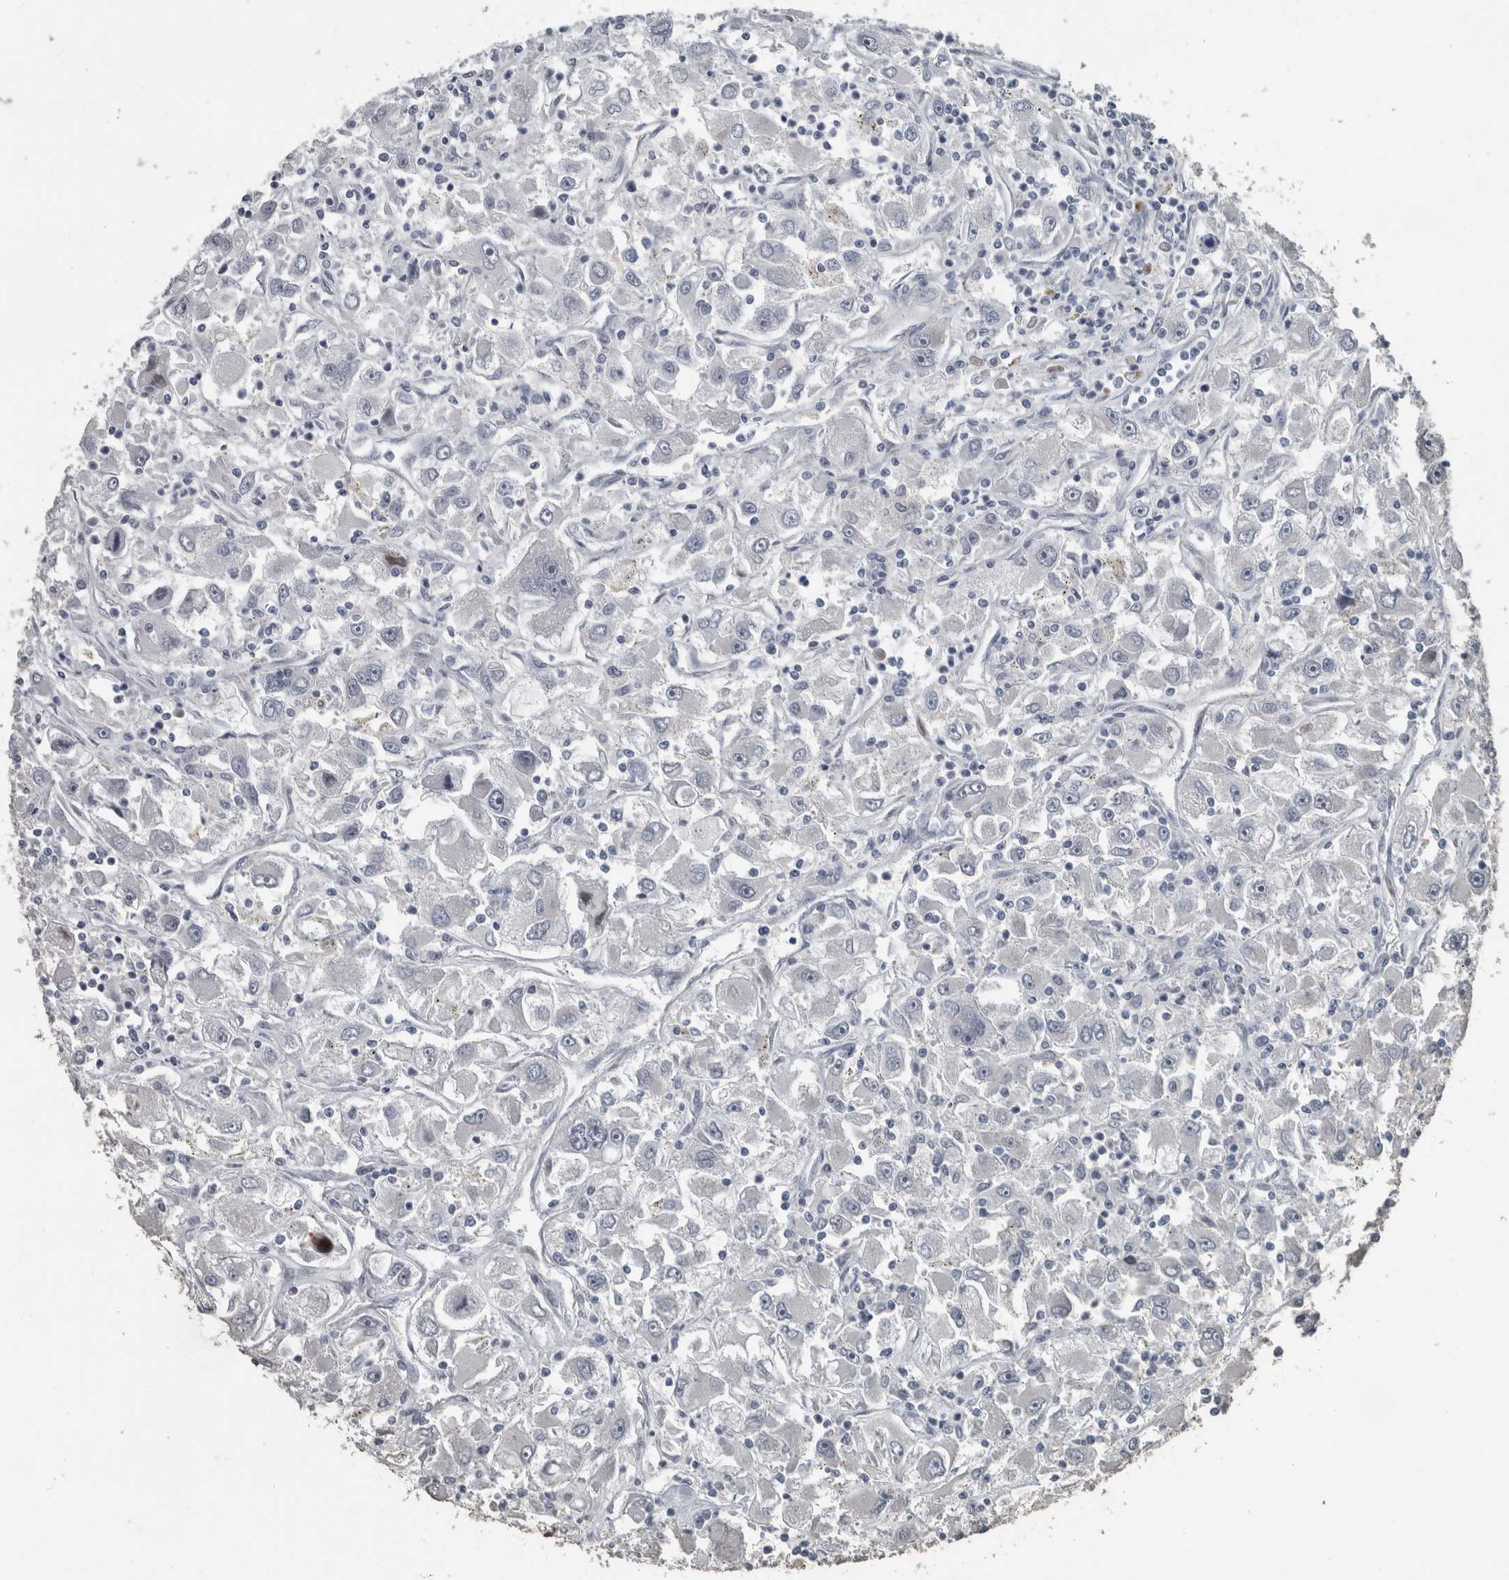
{"staining": {"intensity": "negative", "quantity": "none", "location": "none"}, "tissue": "renal cancer", "cell_type": "Tumor cells", "image_type": "cancer", "snomed": [{"axis": "morphology", "description": "Adenocarcinoma, NOS"}, {"axis": "topography", "description": "Kidney"}], "caption": "High magnification brightfield microscopy of renal cancer stained with DAB (3,3'-diaminobenzidine) (brown) and counterstained with hematoxylin (blue): tumor cells show no significant staining.", "gene": "KRT20", "patient": {"sex": "female", "age": 52}}